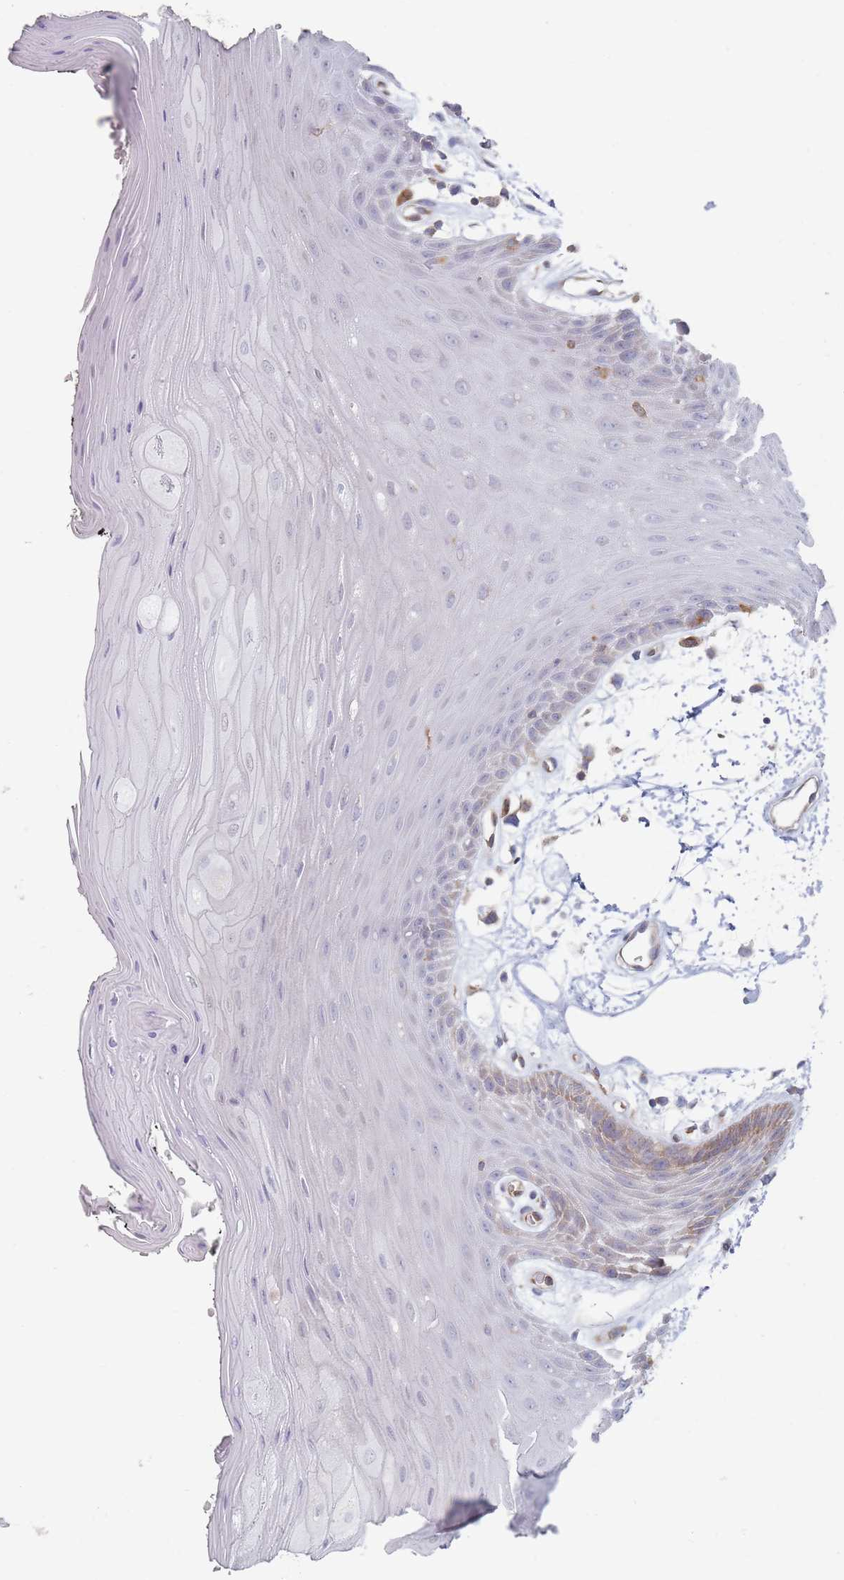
{"staining": {"intensity": "negative", "quantity": "none", "location": "none"}, "tissue": "oral mucosa", "cell_type": "Squamous epithelial cells", "image_type": "normal", "snomed": [{"axis": "morphology", "description": "Normal tissue, NOS"}, {"axis": "topography", "description": "Oral tissue"}, {"axis": "topography", "description": "Tounge, NOS"}], "caption": "High power microscopy image of an immunohistochemistry (IHC) image of normal oral mucosa, revealing no significant positivity in squamous epithelial cells. (Brightfield microscopy of DAB (3,3'-diaminobenzidine) IHC at high magnification).", "gene": "MAP1S", "patient": {"sex": "female", "age": 59}}